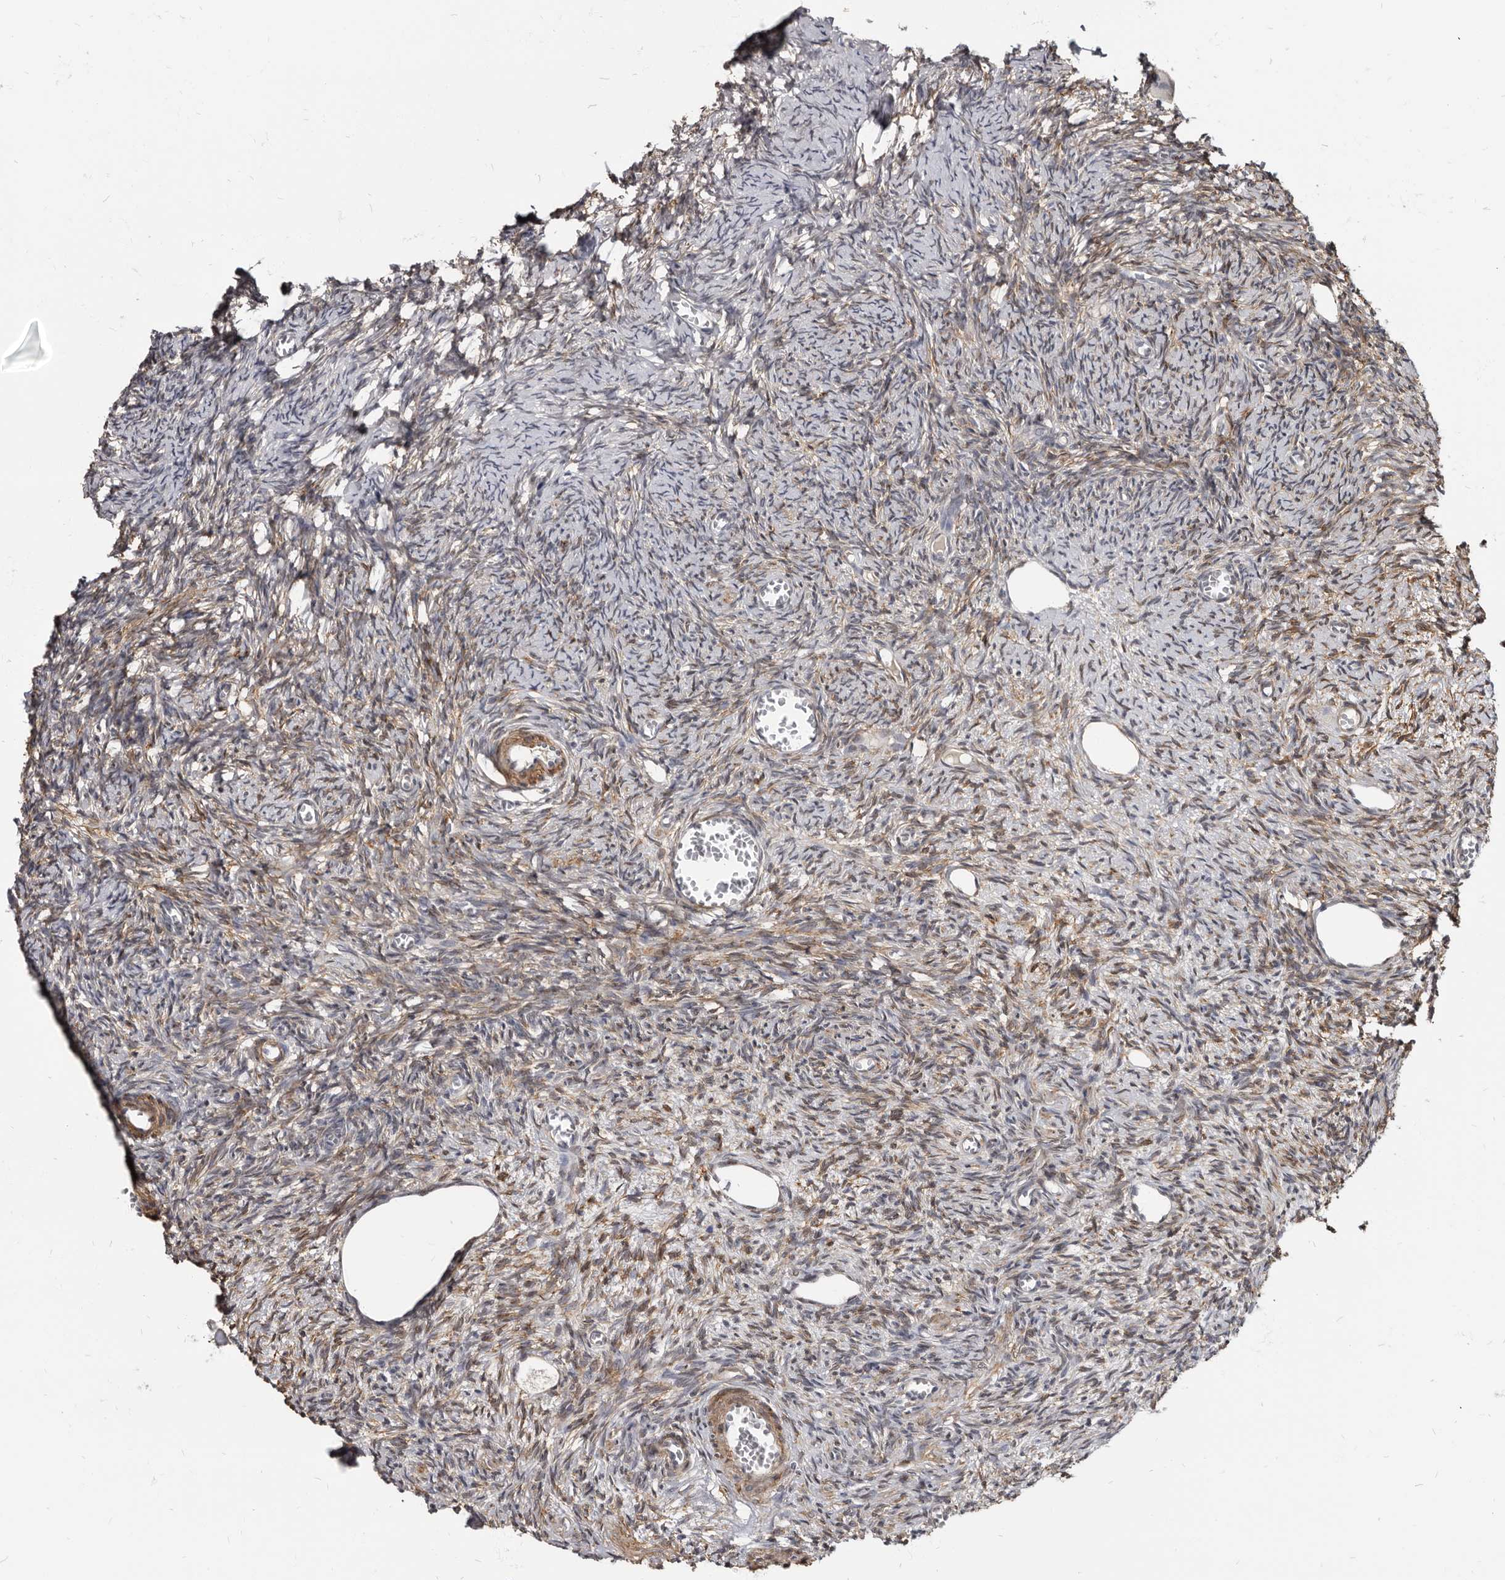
{"staining": {"intensity": "moderate", "quantity": "25%-75%", "location": "cytoplasmic/membranous"}, "tissue": "ovary", "cell_type": "Follicle cells", "image_type": "normal", "snomed": [{"axis": "morphology", "description": "Normal tissue, NOS"}, {"axis": "topography", "description": "Ovary"}], "caption": "Moderate cytoplasmic/membranous protein positivity is appreciated in about 25%-75% of follicle cells in ovary.", "gene": "MRGPRF", "patient": {"sex": "female", "age": 27}}